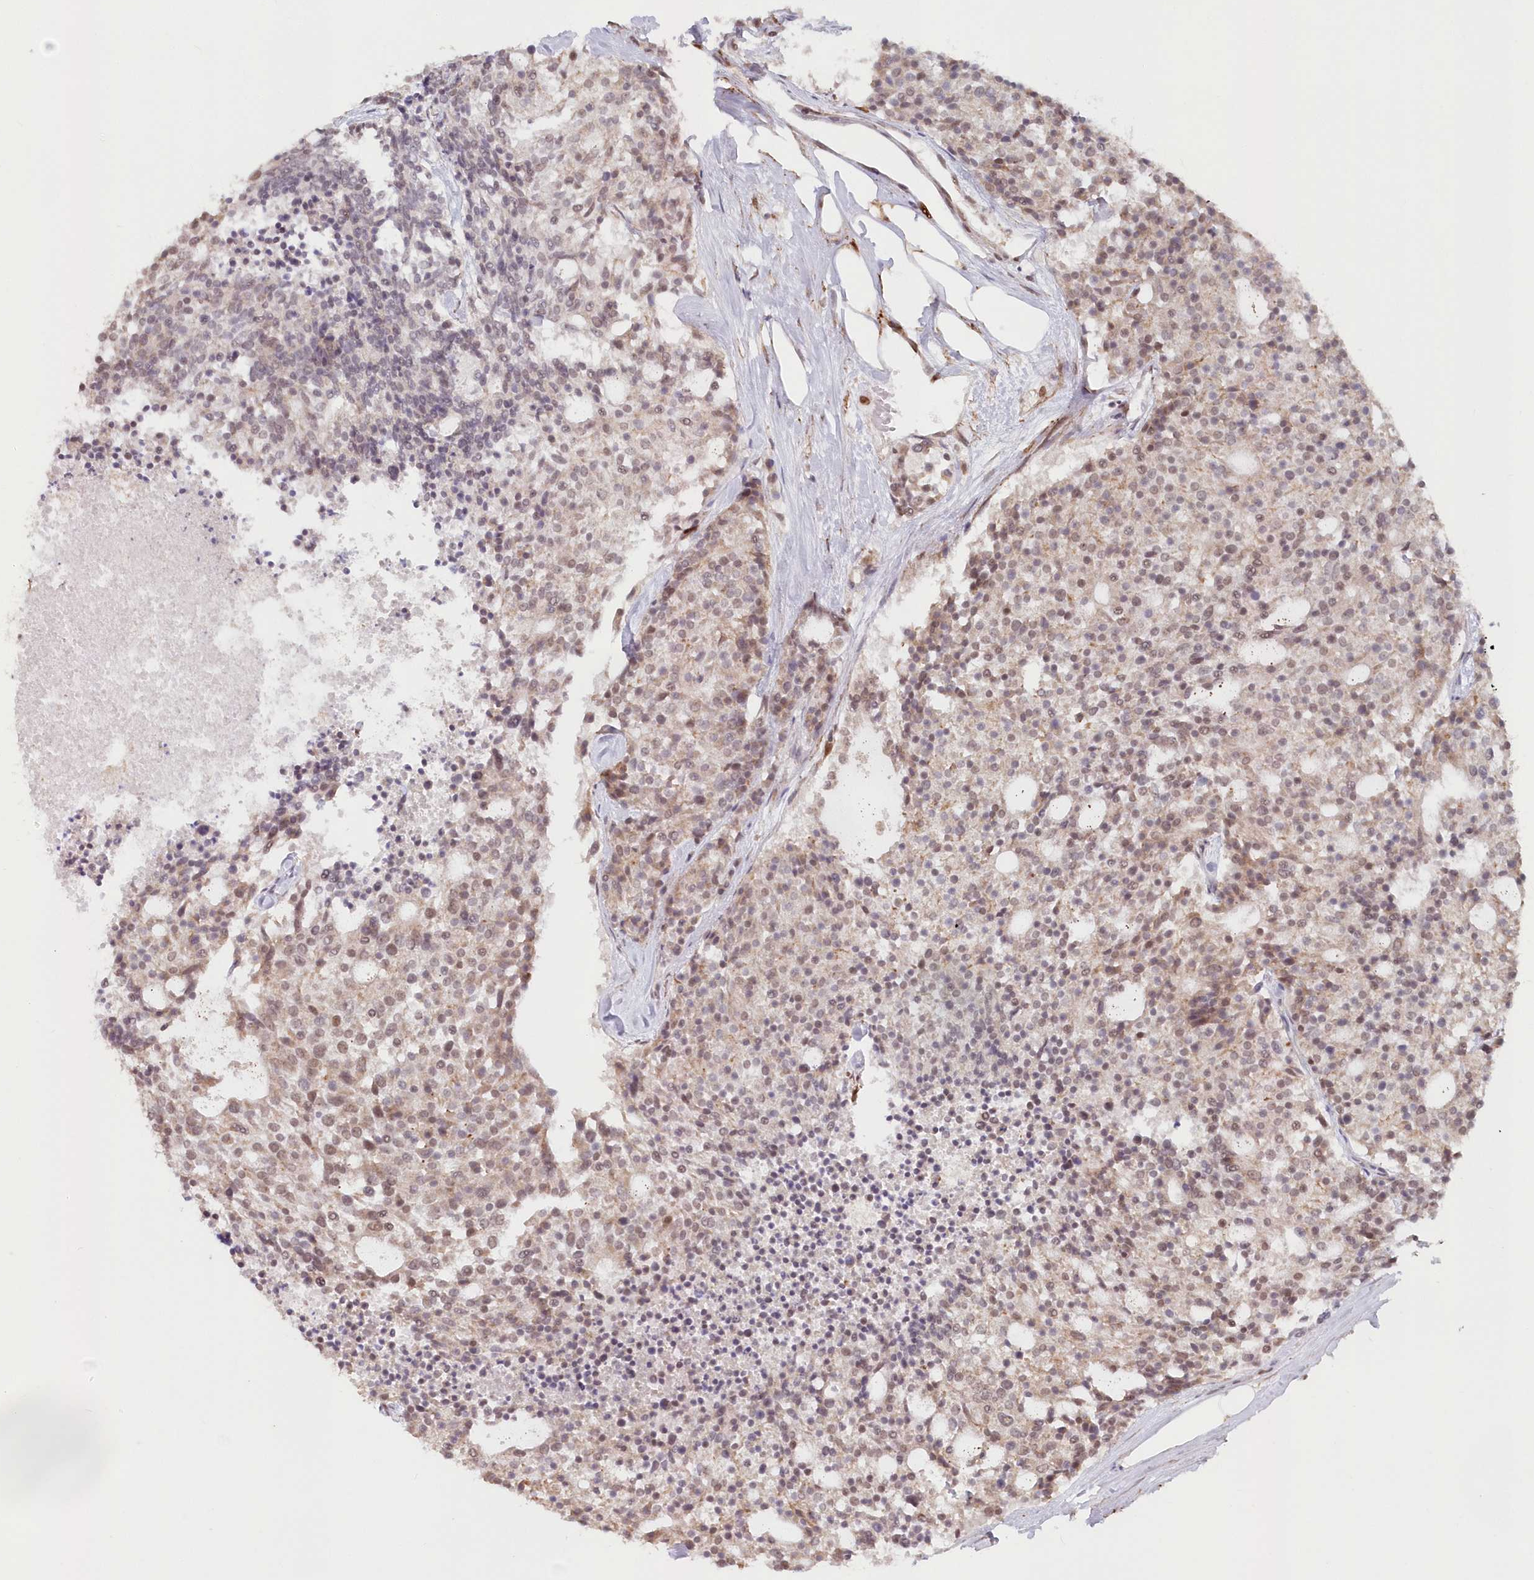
{"staining": {"intensity": "moderate", "quantity": ">75%", "location": "nuclear"}, "tissue": "carcinoid", "cell_type": "Tumor cells", "image_type": "cancer", "snomed": [{"axis": "morphology", "description": "Carcinoid, malignant, NOS"}, {"axis": "topography", "description": "Pancreas"}], "caption": "Carcinoid stained with immunohistochemistry reveals moderate nuclear expression in about >75% of tumor cells.", "gene": "POLR2B", "patient": {"sex": "female", "age": 54}}